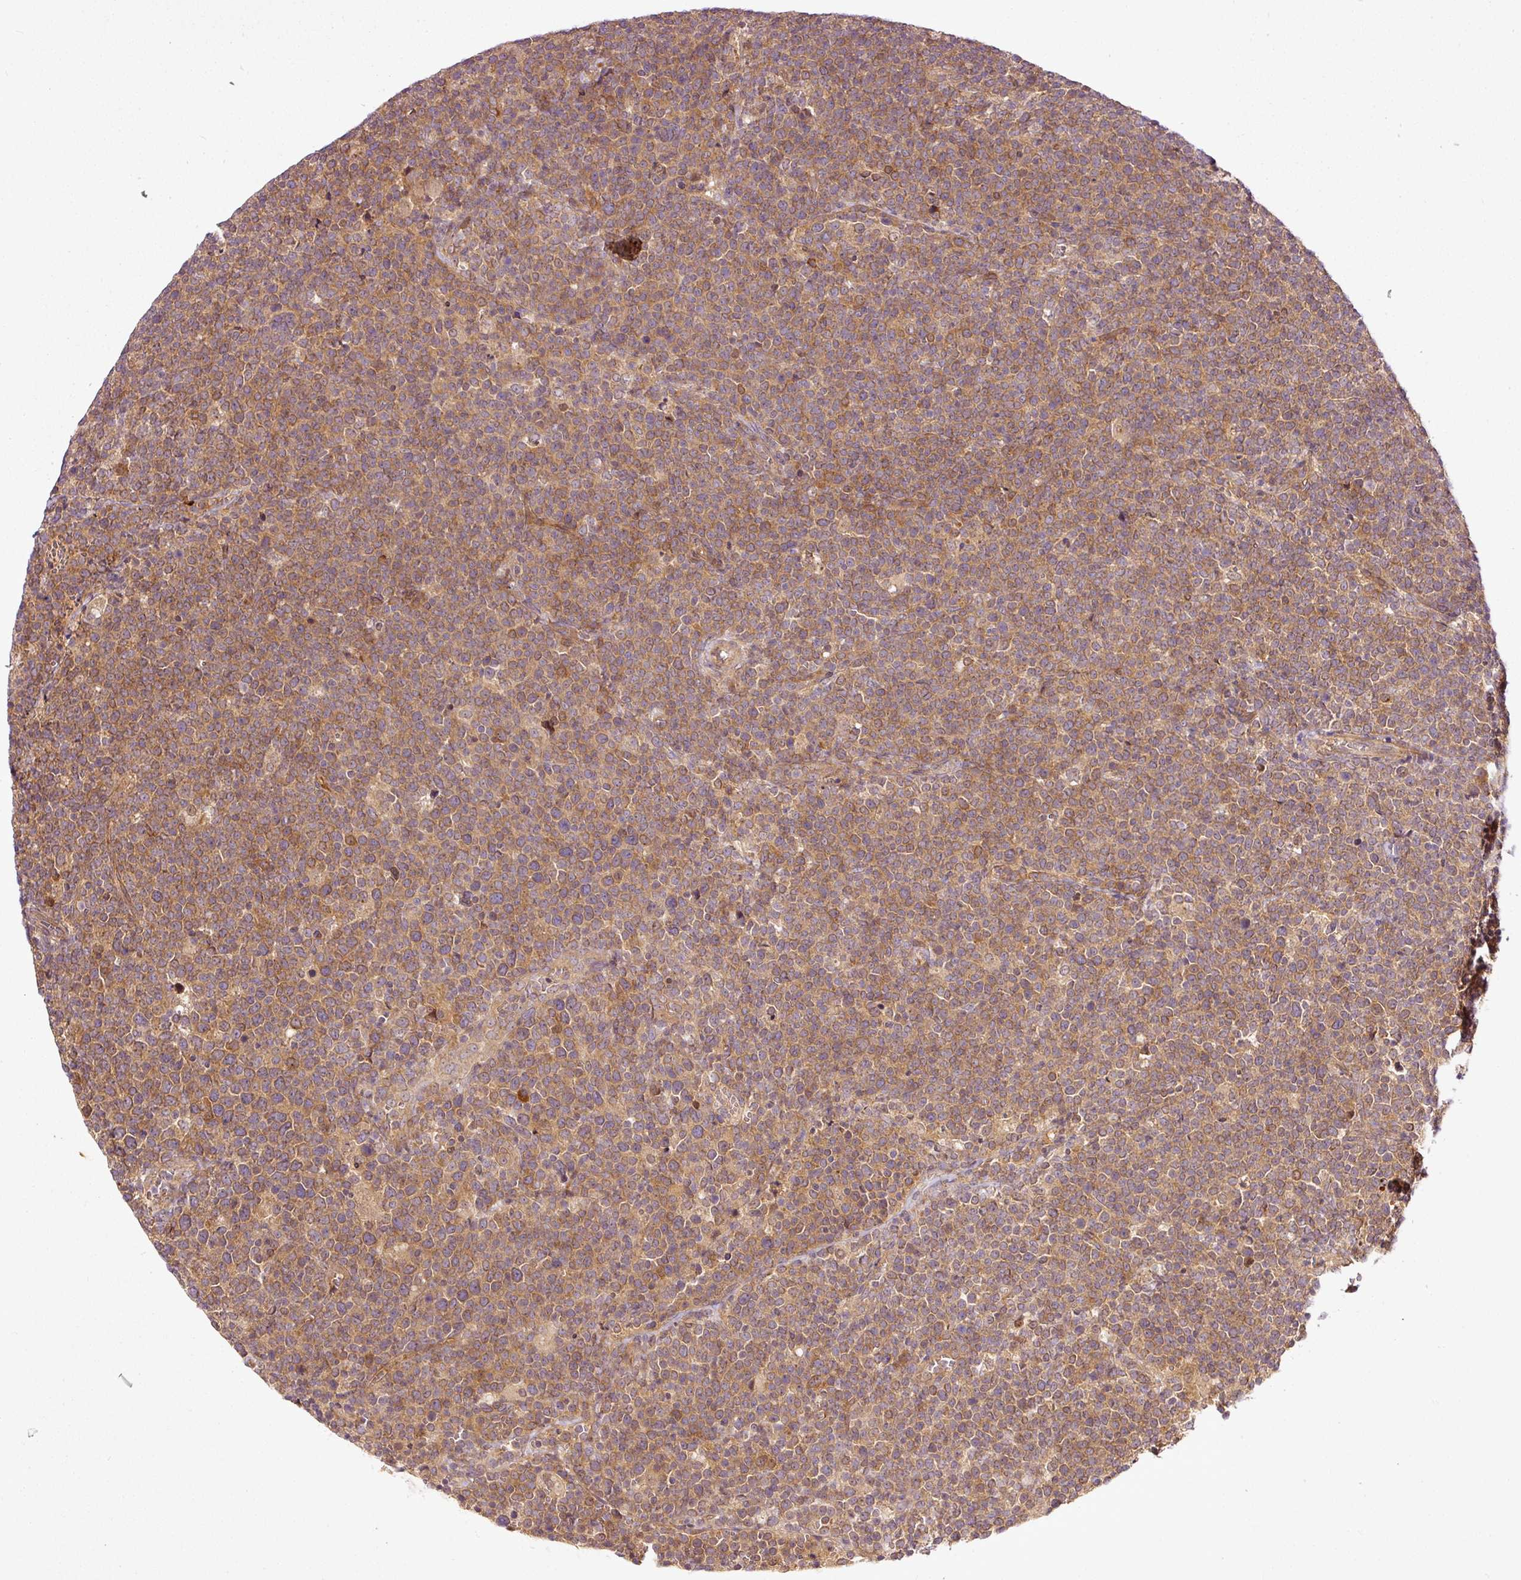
{"staining": {"intensity": "moderate", "quantity": ">75%", "location": "cytoplasmic/membranous"}, "tissue": "lymphoma", "cell_type": "Tumor cells", "image_type": "cancer", "snomed": [{"axis": "morphology", "description": "Malignant lymphoma, non-Hodgkin's type, High grade"}, {"axis": "topography", "description": "Lymph node"}], "caption": "Malignant lymphoma, non-Hodgkin's type (high-grade) was stained to show a protein in brown. There is medium levels of moderate cytoplasmic/membranous staining in about >75% of tumor cells.", "gene": "MIF4GD", "patient": {"sex": "male", "age": 61}}